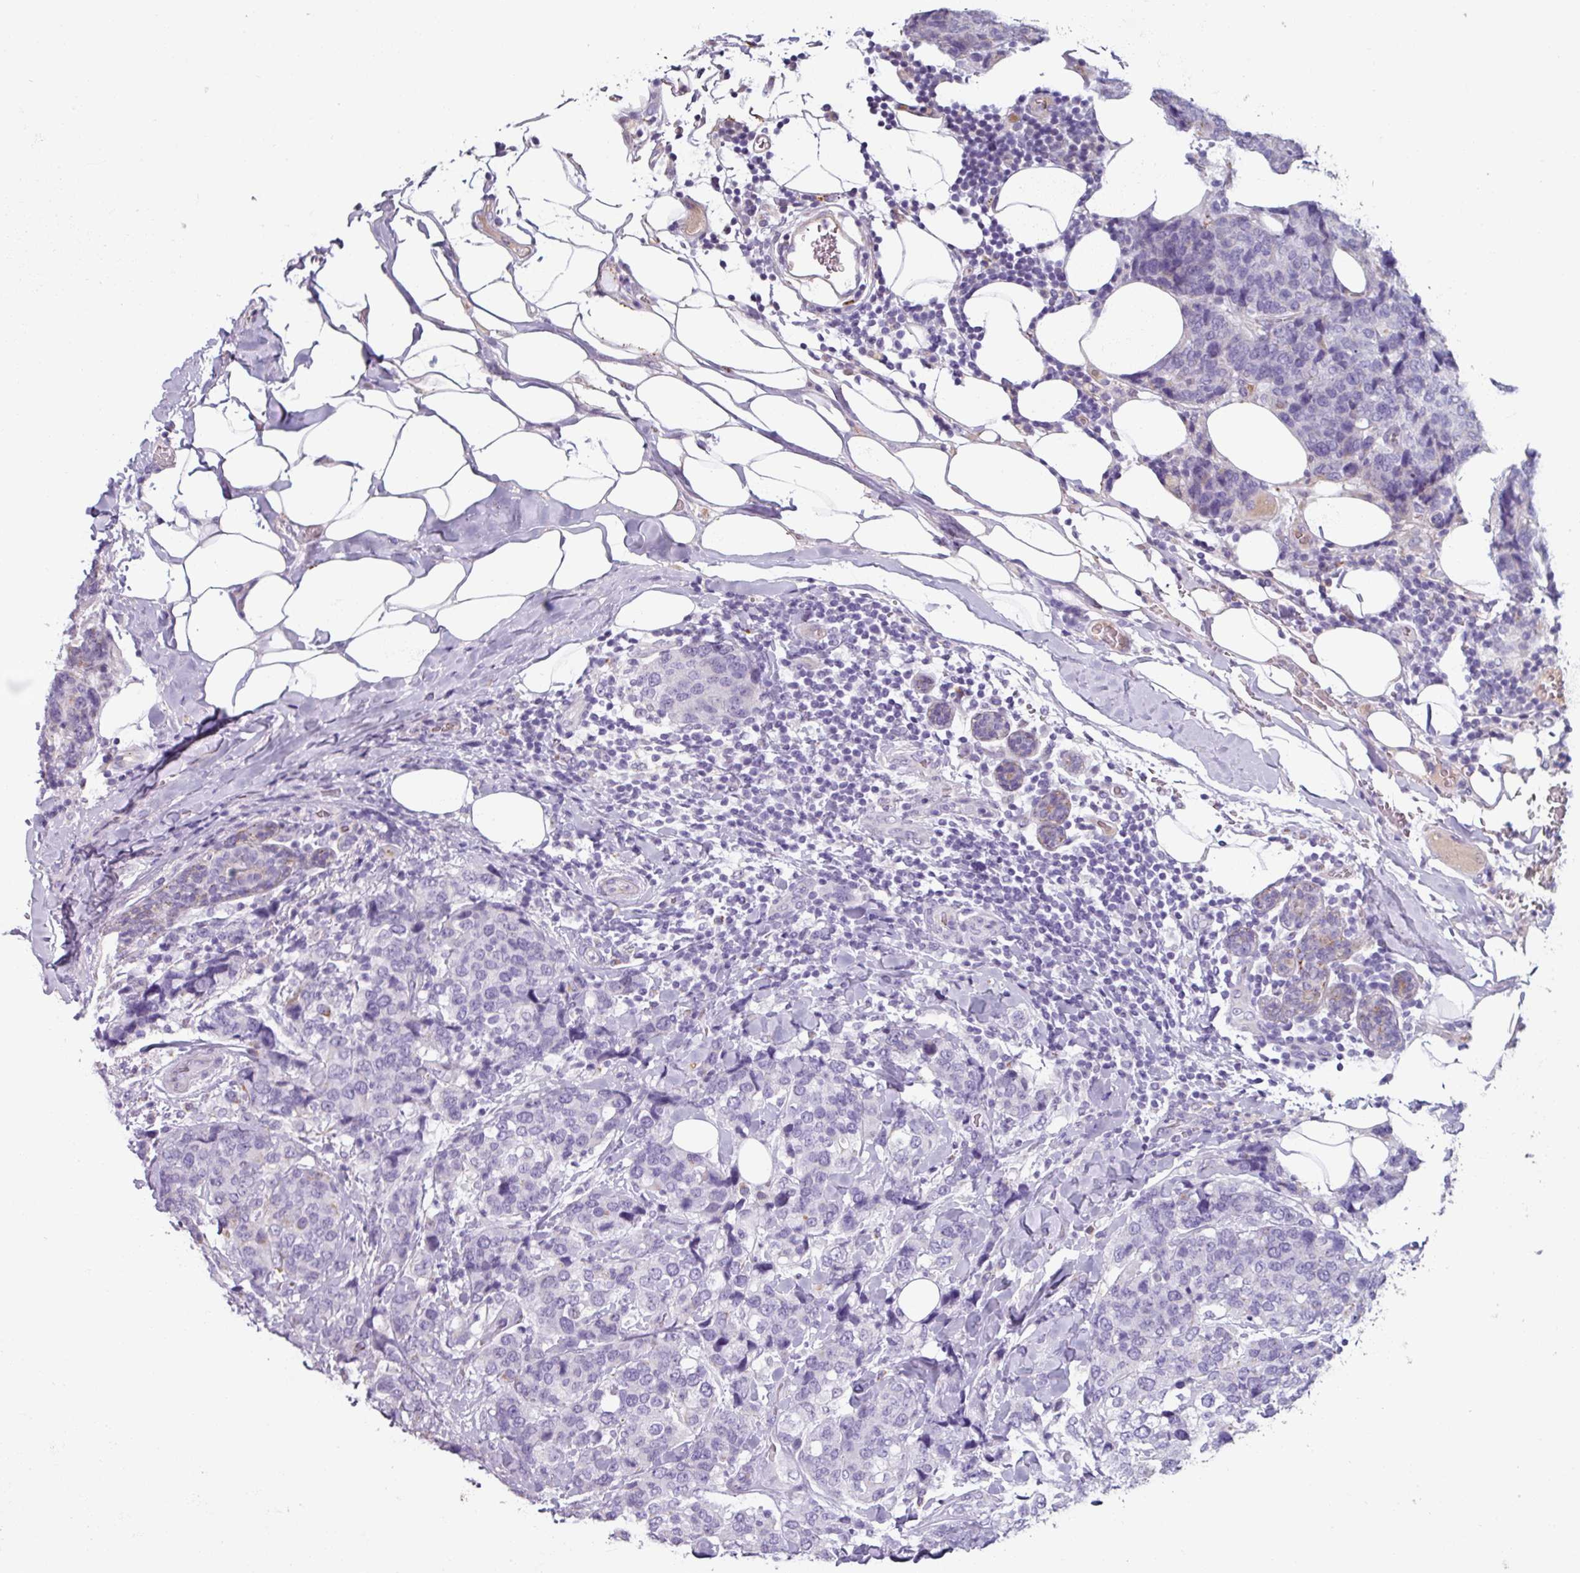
{"staining": {"intensity": "negative", "quantity": "none", "location": "none"}, "tissue": "breast cancer", "cell_type": "Tumor cells", "image_type": "cancer", "snomed": [{"axis": "morphology", "description": "Lobular carcinoma"}, {"axis": "topography", "description": "Breast"}], "caption": "IHC image of neoplastic tissue: breast cancer (lobular carcinoma) stained with DAB (3,3'-diaminobenzidine) demonstrates no significant protein expression in tumor cells.", "gene": "SPESP1", "patient": {"sex": "female", "age": 59}}